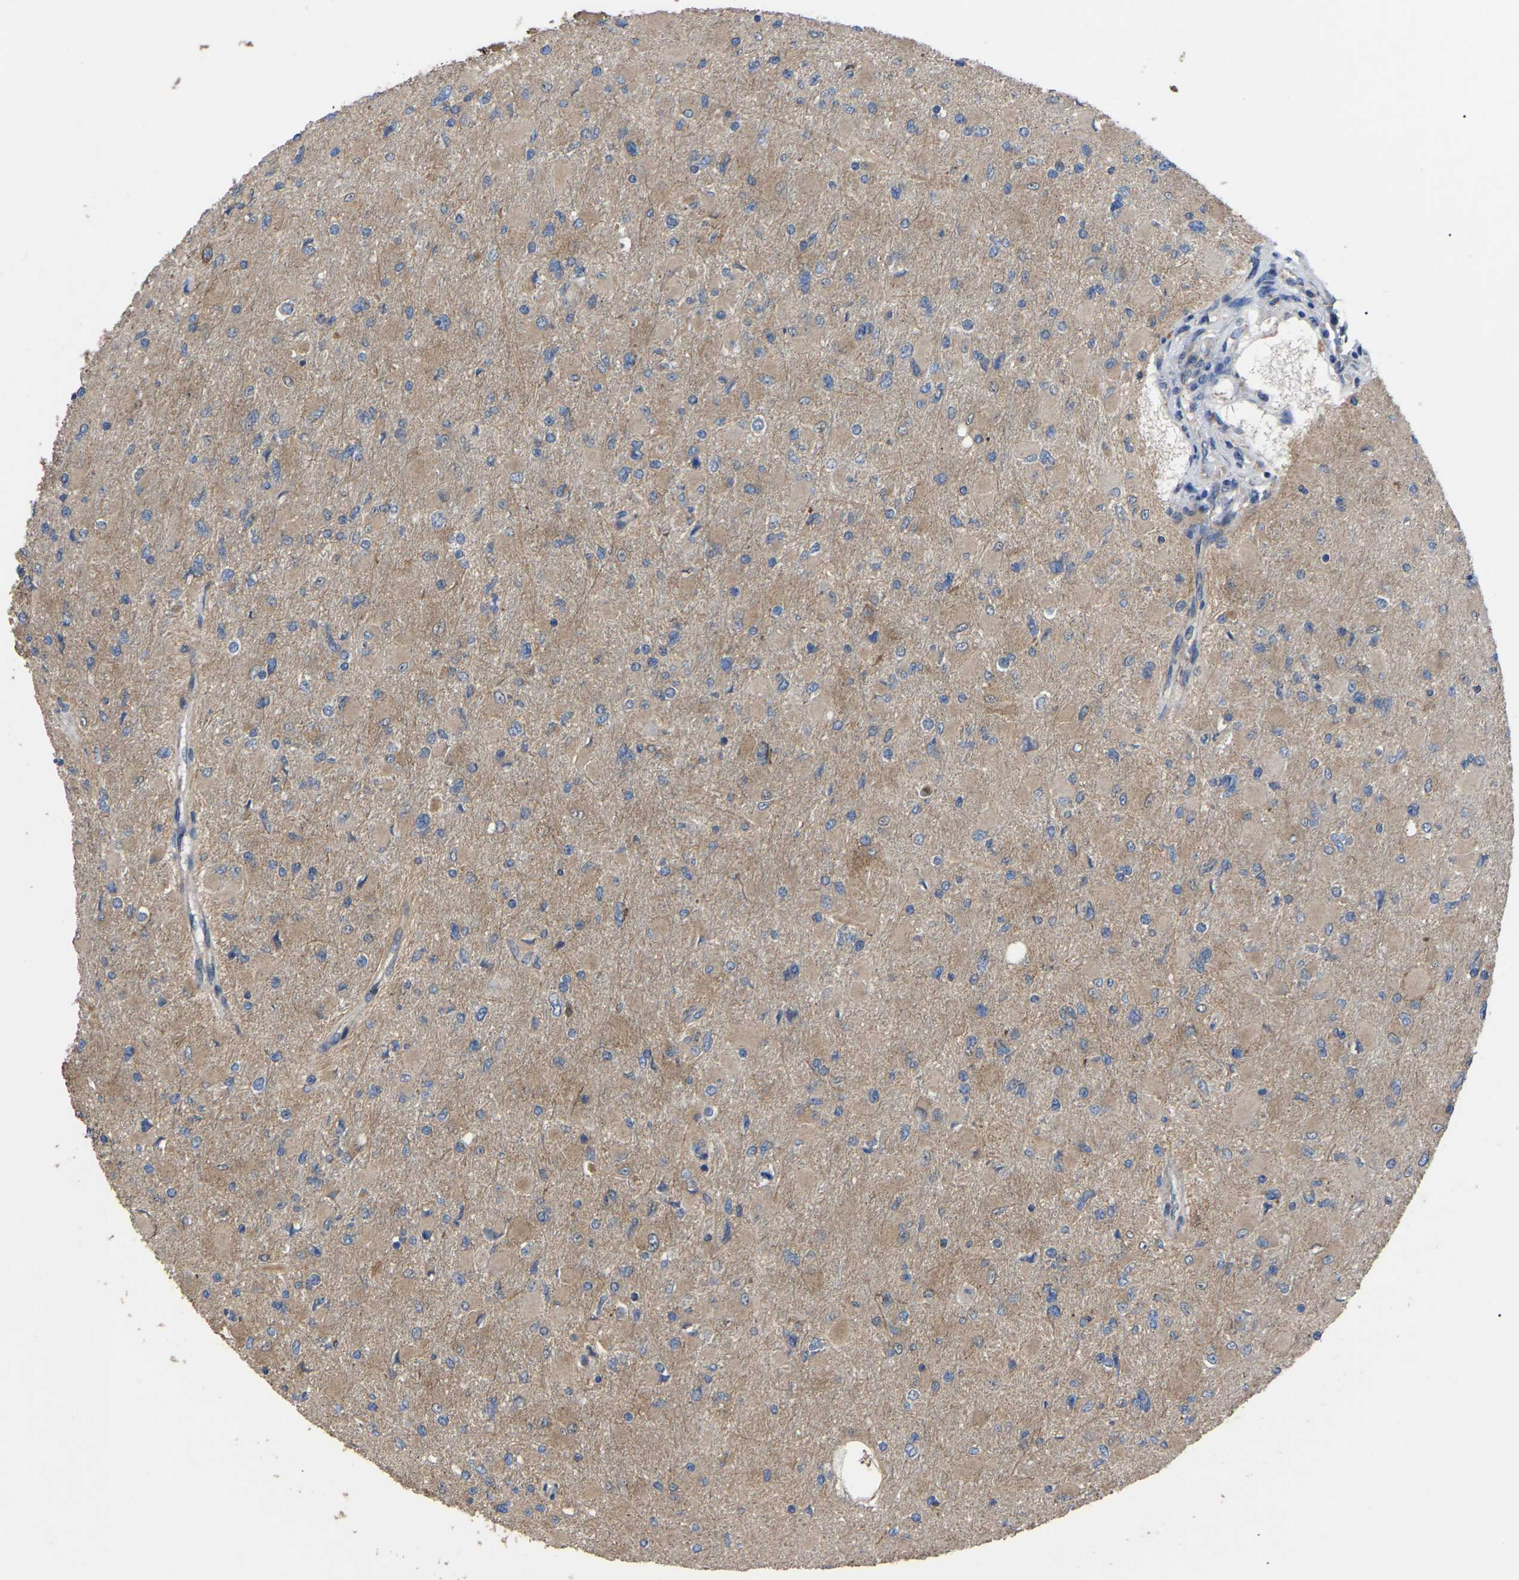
{"staining": {"intensity": "negative", "quantity": "none", "location": "none"}, "tissue": "glioma", "cell_type": "Tumor cells", "image_type": "cancer", "snomed": [{"axis": "morphology", "description": "Glioma, malignant, High grade"}, {"axis": "topography", "description": "Cerebral cortex"}], "caption": "This is a micrograph of IHC staining of glioma, which shows no expression in tumor cells.", "gene": "GCC1", "patient": {"sex": "female", "age": 36}}